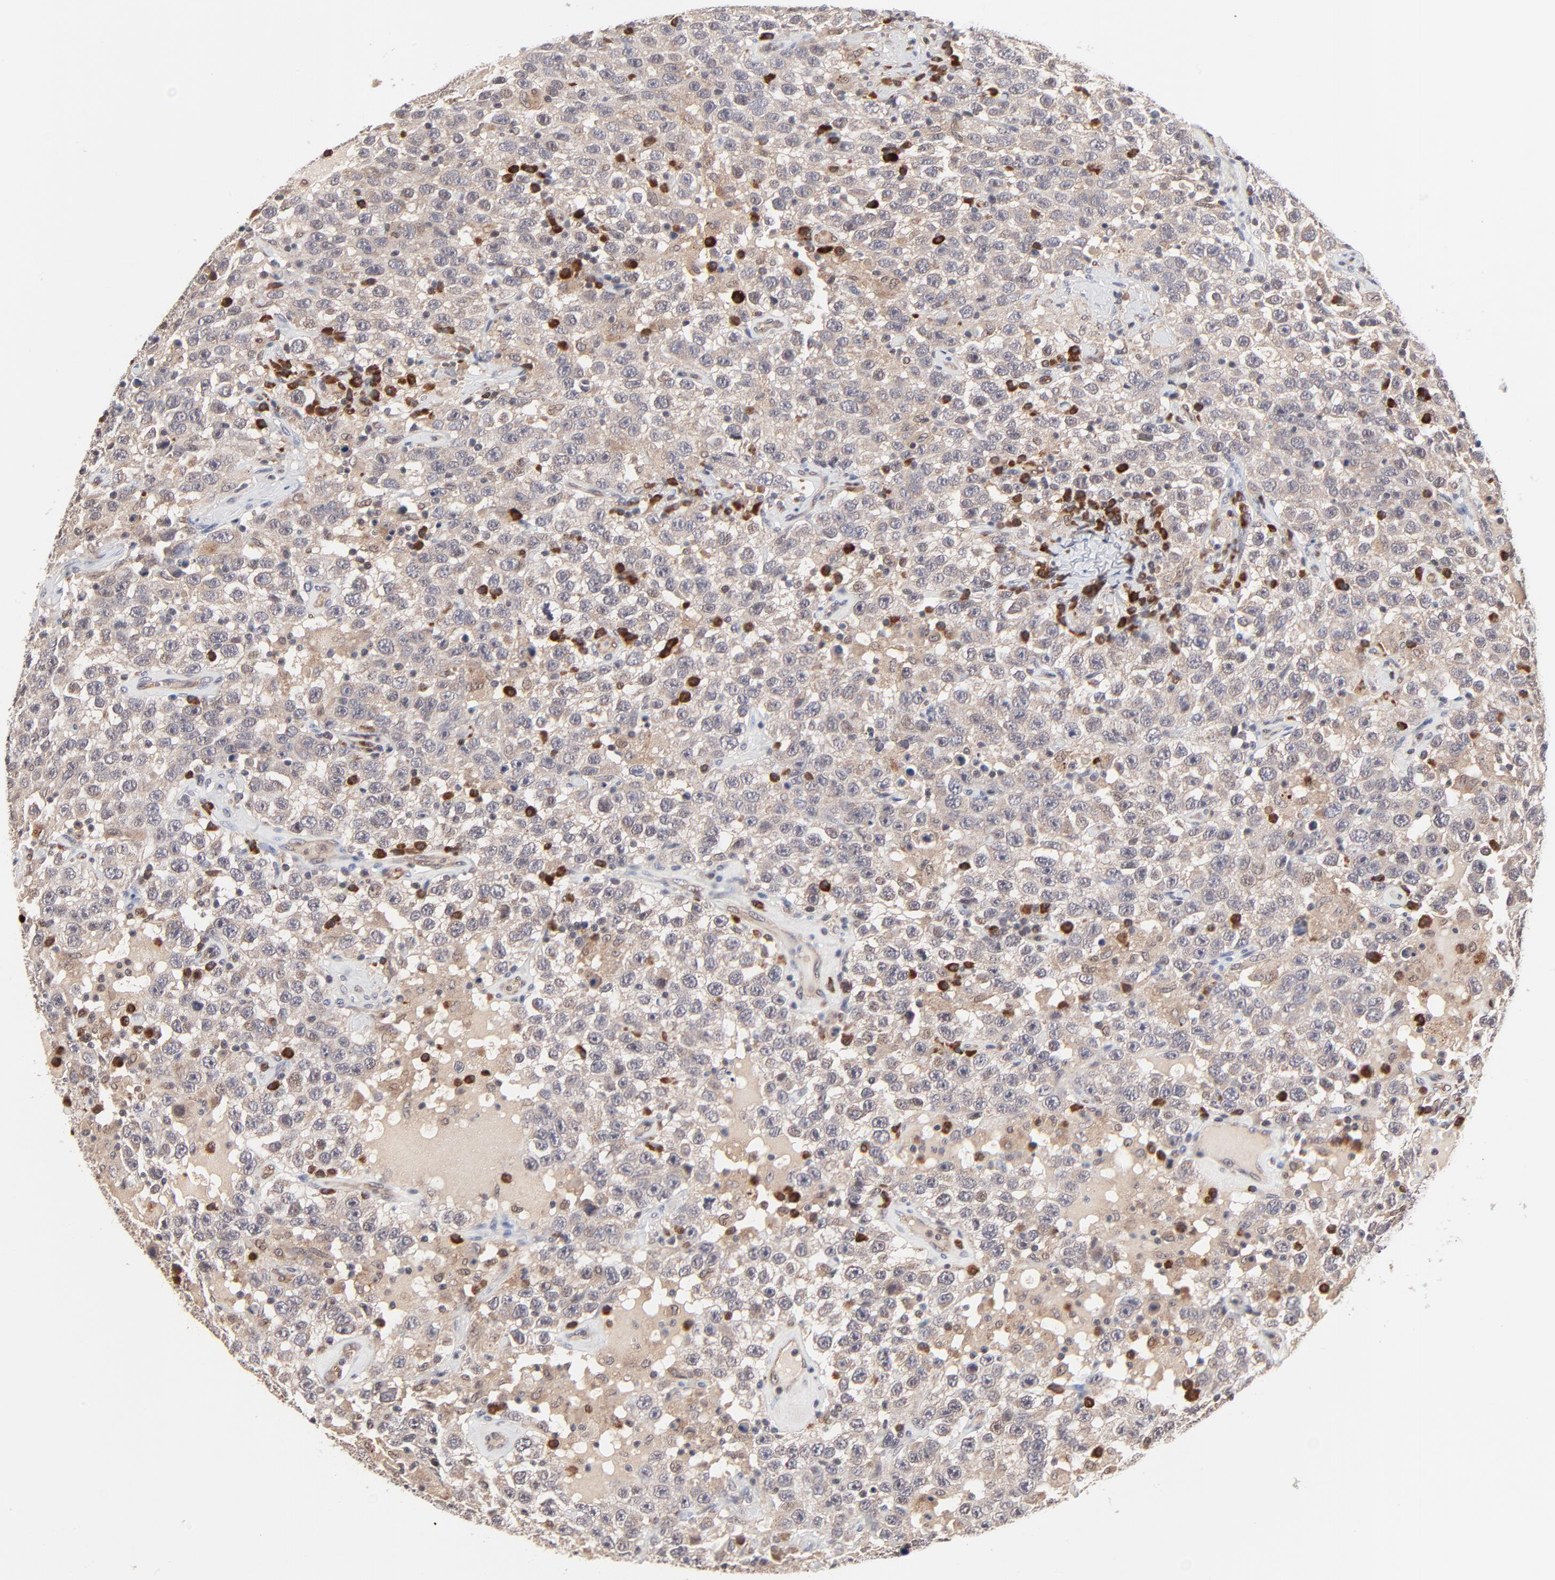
{"staining": {"intensity": "weak", "quantity": "25%-75%", "location": "cytoplasmic/membranous"}, "tissue": "testis cancer", "cell_type": "Tumor cells", "image_type": "cancer", "snomed": [{"axis": "morphology", "description": "Seminoma, NOS"}, {"axis": "topography", "description": "Testis"}], "caption": "A micrograph of testis cancer stained for a protein exhibits weak cytoplasmic/membranous brown staining in tumor cells.", "gene": "CASP10", "patient": {"sex": "male", "age": 41}}